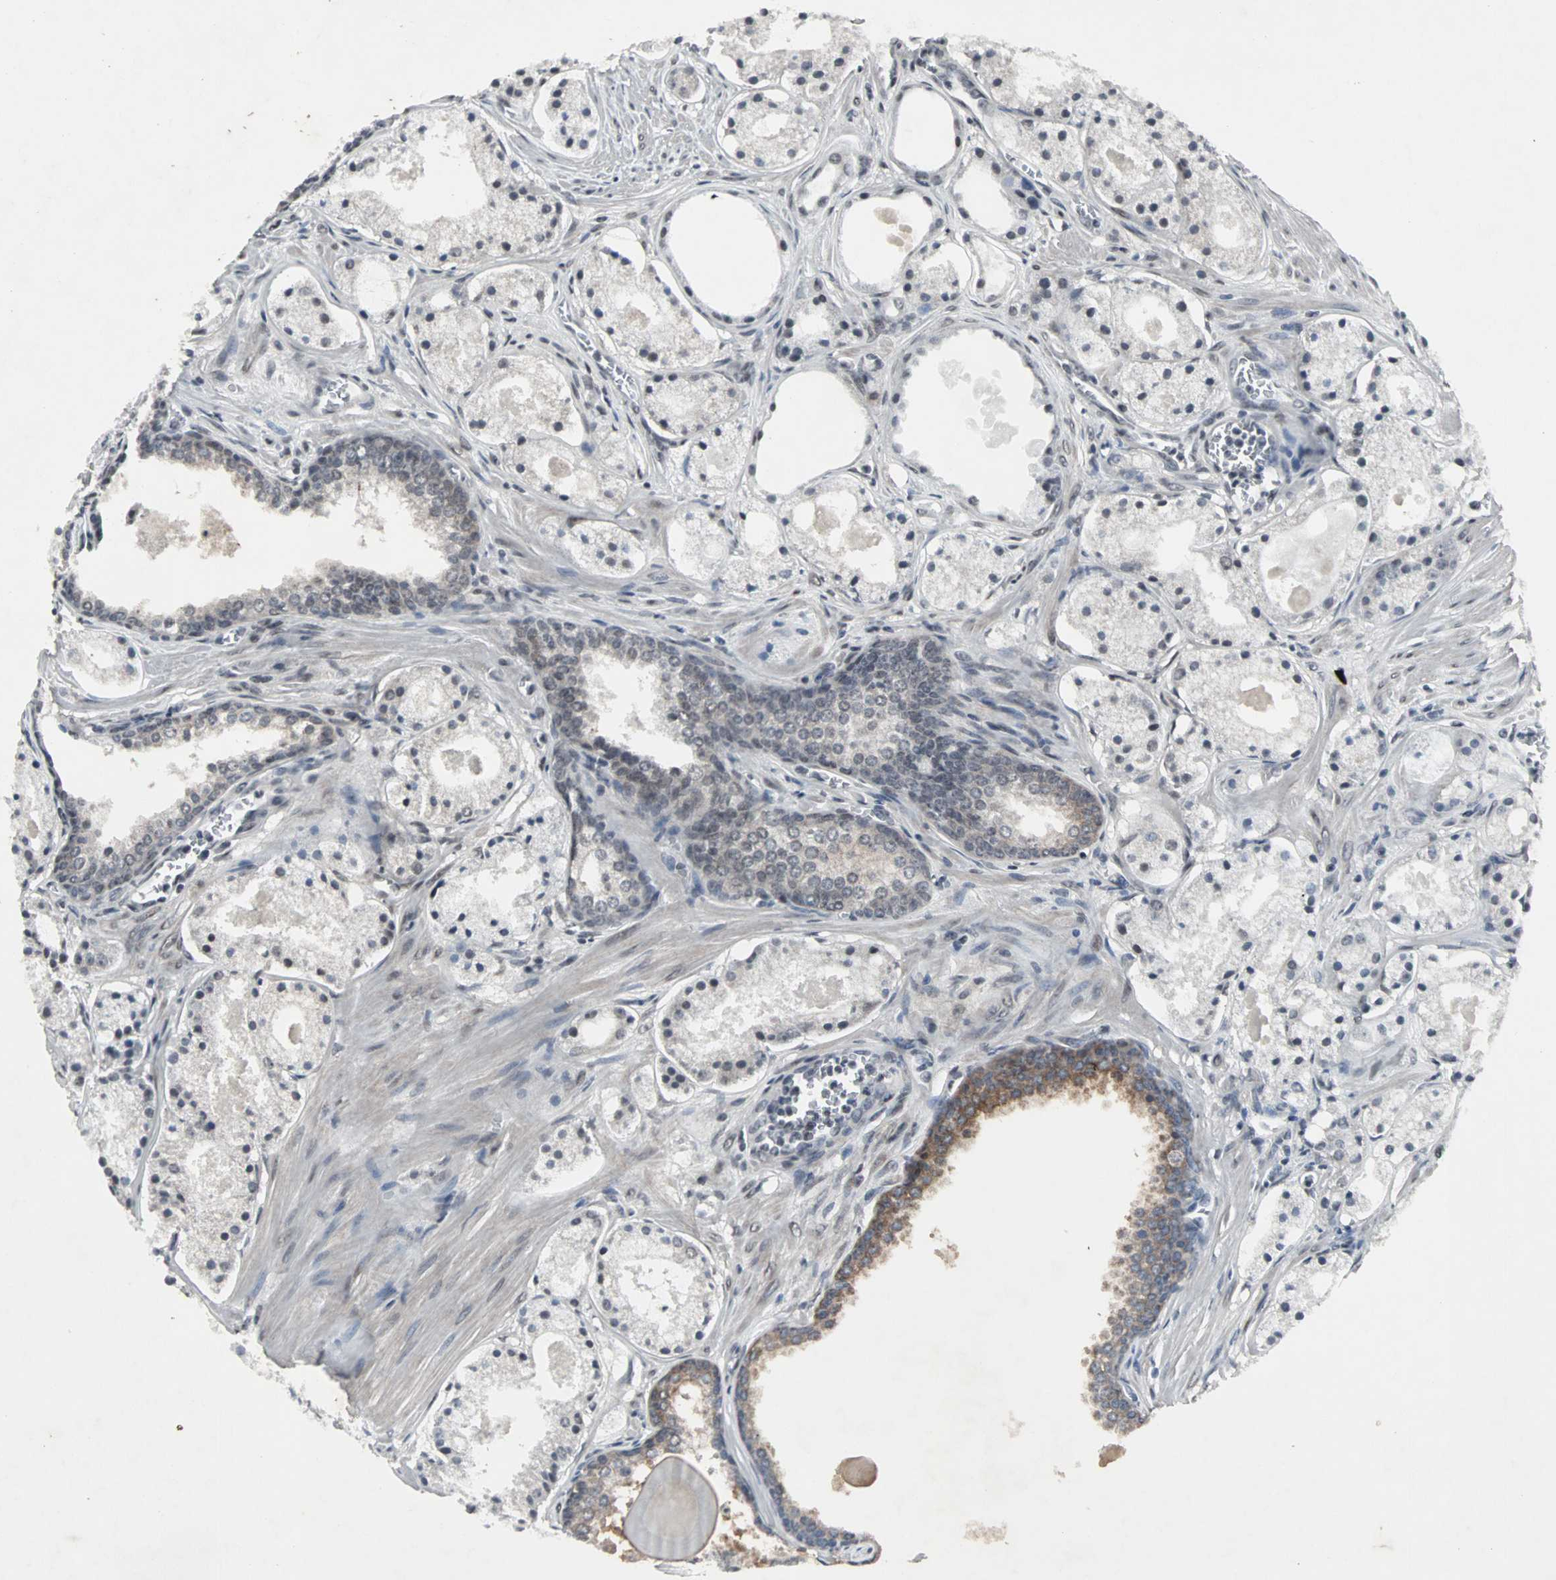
{"staining": {"intensity": "strong", "quantity": ">75%", "location": "nuclear"}, "tissue": "prostate cancer", "cell_type": "Tumor cells", "image_type": "cancer", "snomed": [{"axis": "morphology", "description": "Adenocarcinoma, Low grade"}, {"axis": "topography", "description": "Prostate"}], "caption": "DAB (3,3'-diaminobenzidine) immunohistochemical staining of human prostate cancer exhibits strong nuclear protein positivity in approximately >75% of tumor cells. (DAB (3,3'-diaminobenzidine) IHC with brightfield microscopy, high magnification).", "gene": "PNKP", "patient": {"sex": "male", "age": 57}}